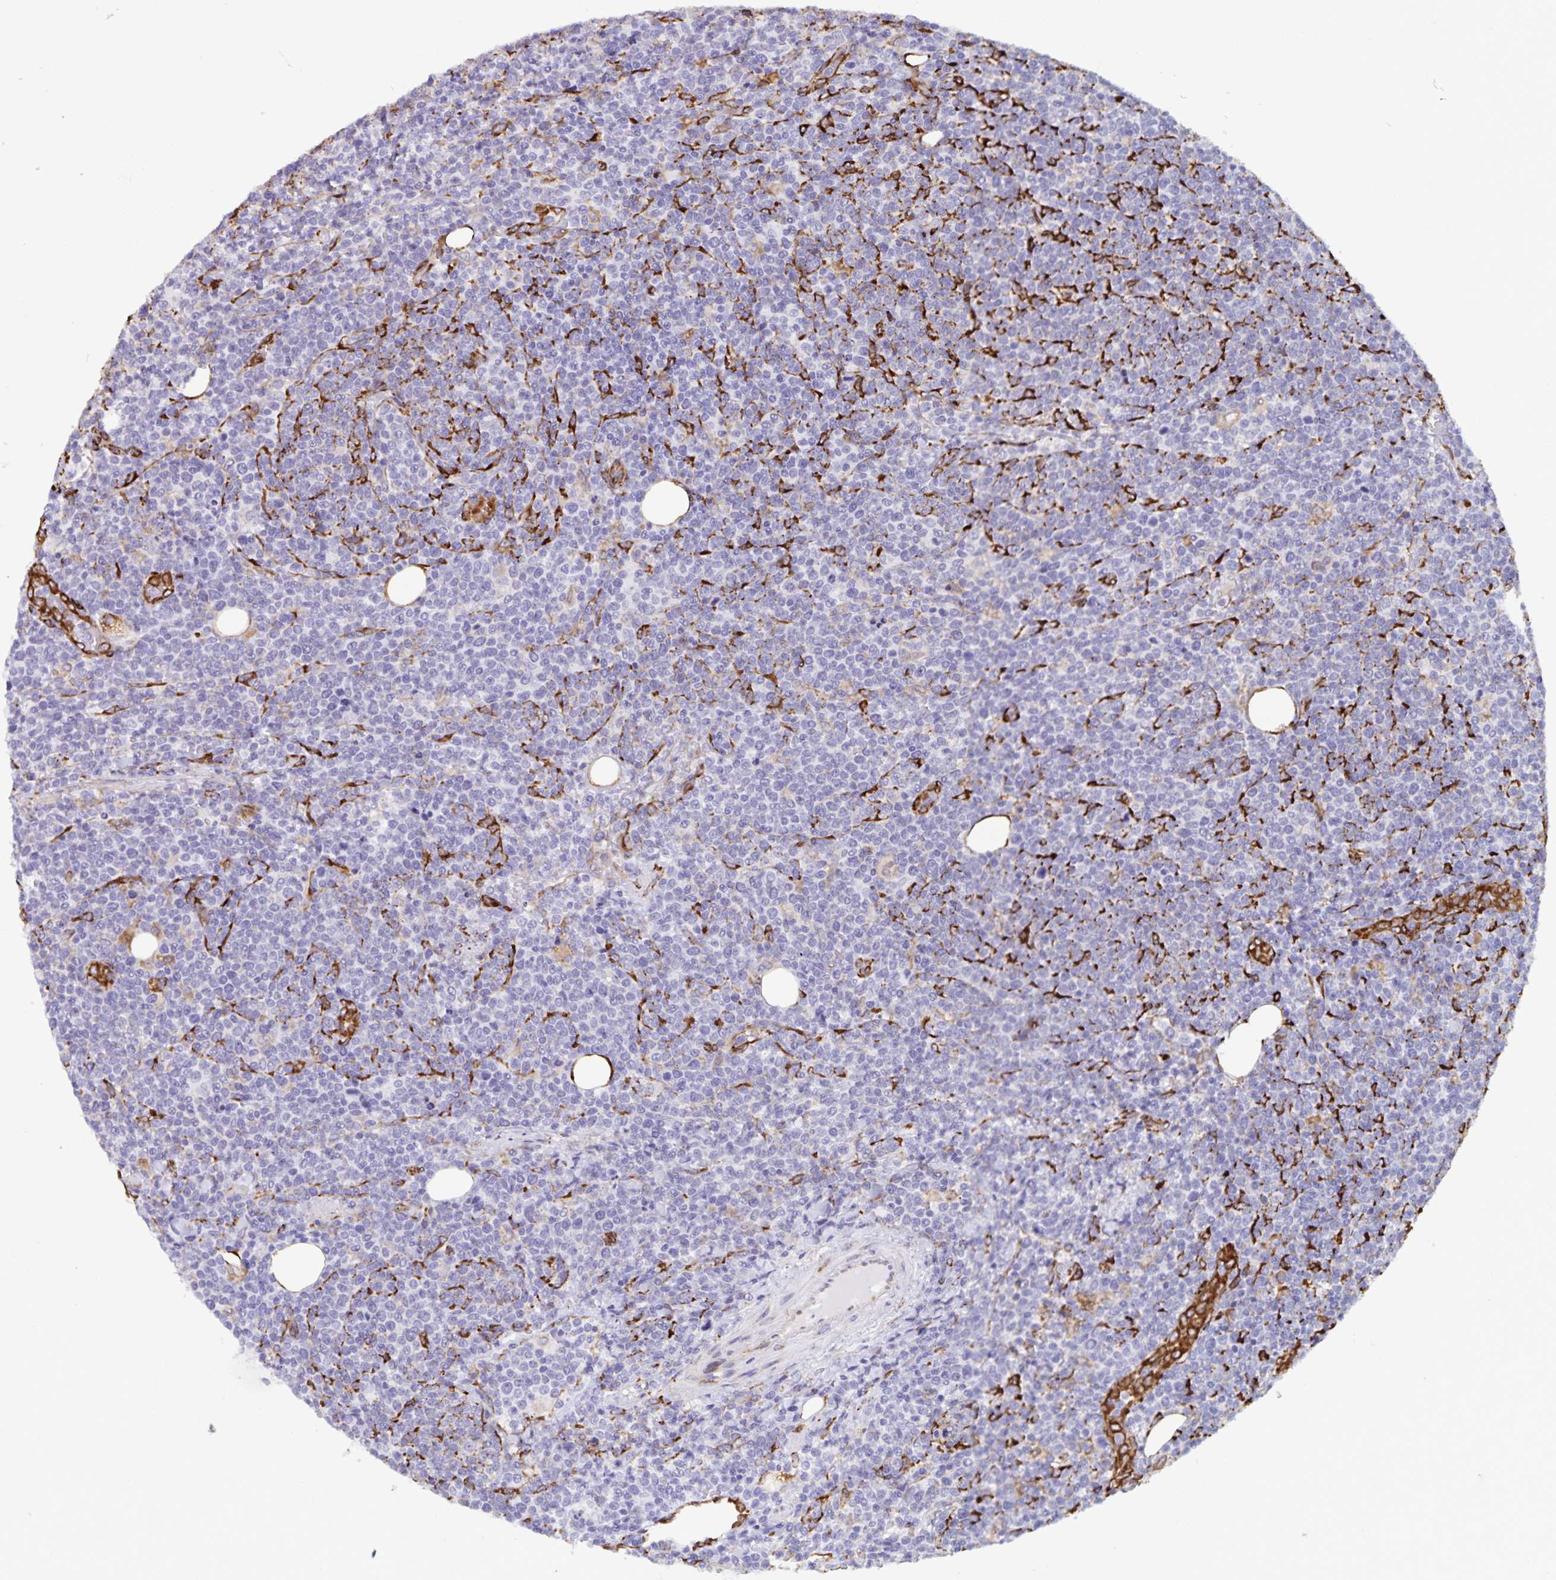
{"staining": {"intensity": "negative", "quantity": "none", "location": "none"}, "tissue": "lymphoma", "cell_type": "Tumor cells", "image_type": "cancer", "snomed": [{"axis": "morphology", "description": "Malignant lymphoma, non-Hodgkin's type, High grade"}, {"axis": "topography", "description": "Lymph node"}], "caption": "The image demonstrates no significant staining in tumor cells of malignant lymphoma, non-Hodgkin's type (high-grade).", "gene": "RCN1", "patient": {"sex": "male", "age": 61}}